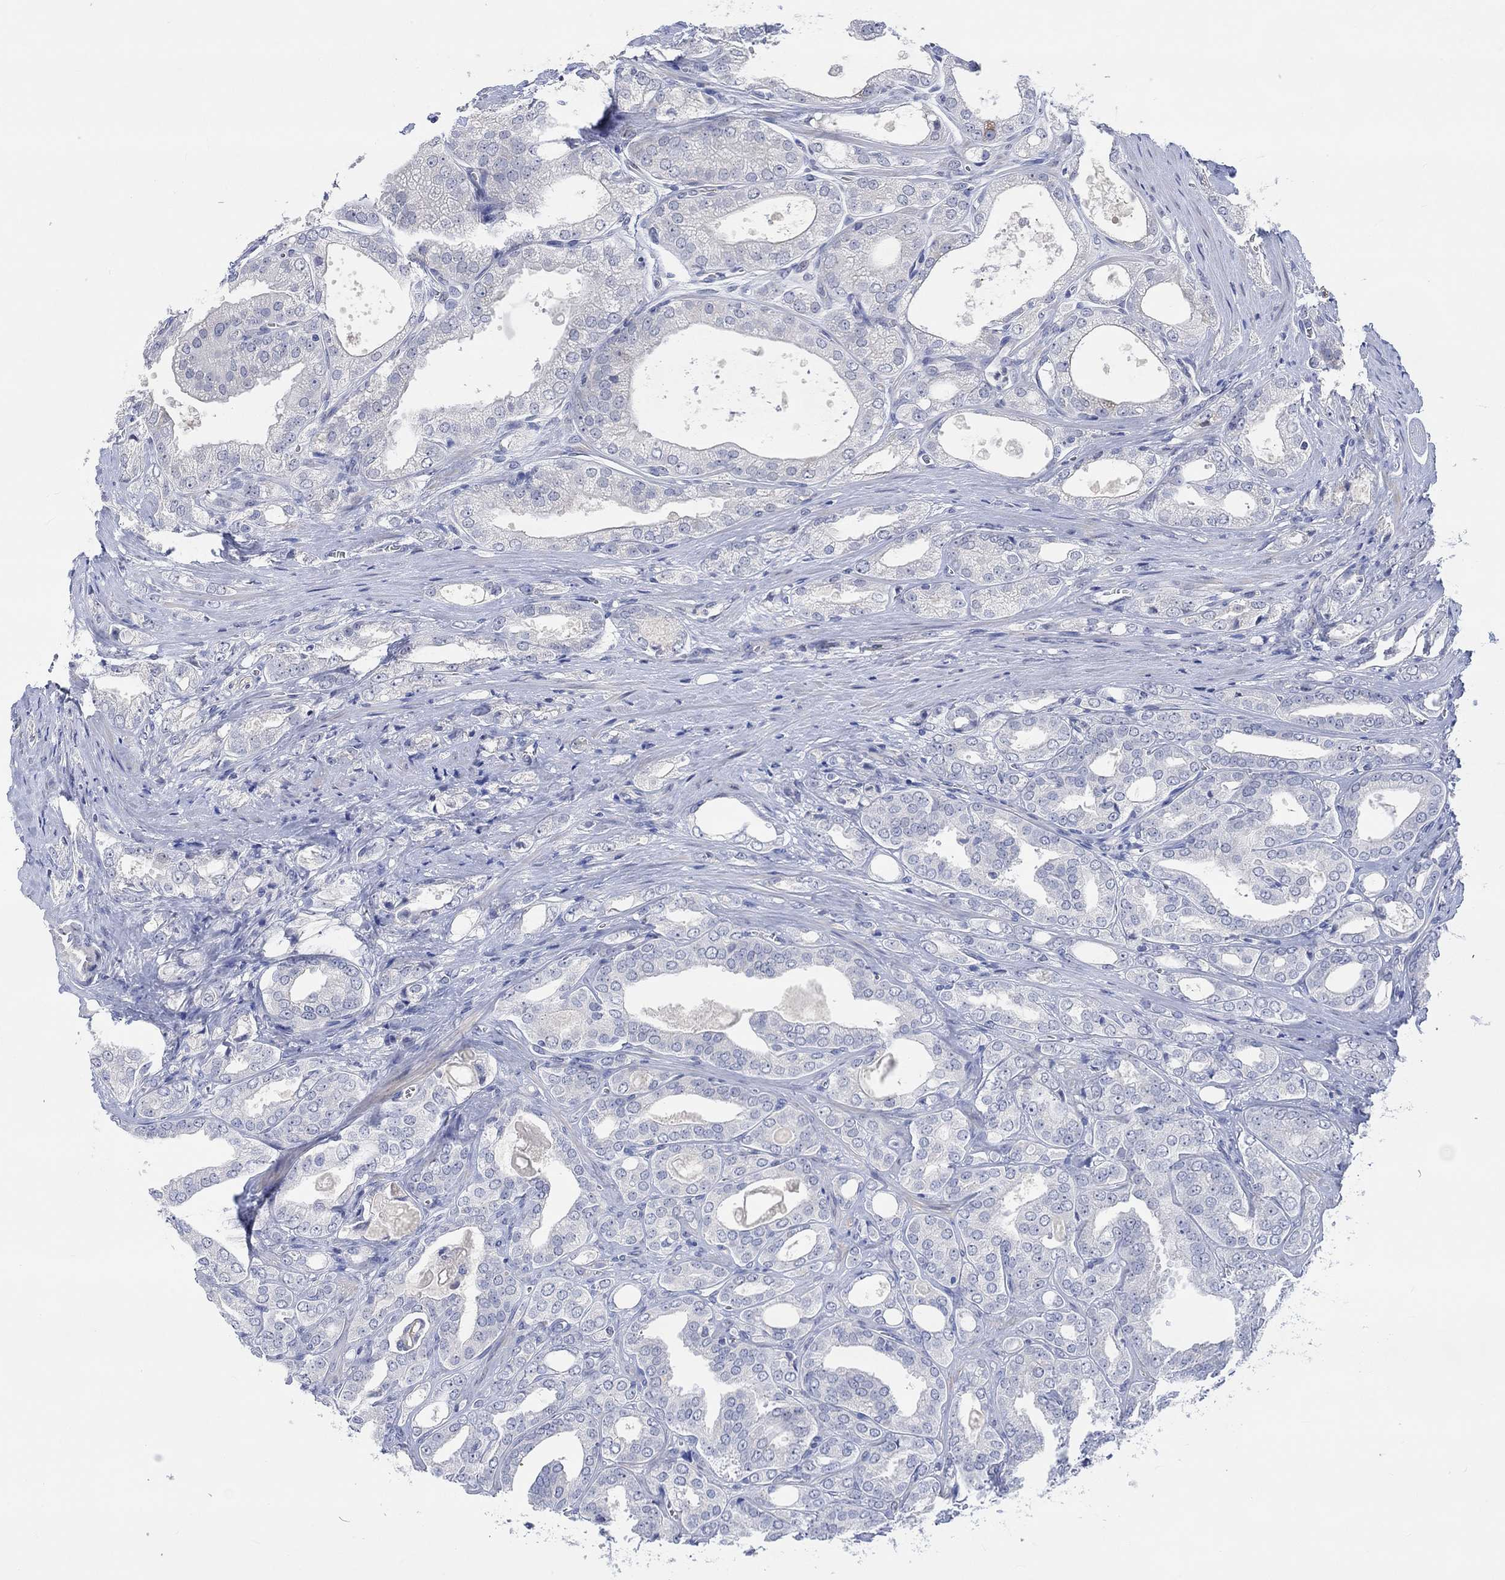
{"staining": {"intensity": "negative", "quantity": "none", "location": "none"}, "tissue": "prostate cancer", "cell_type": "Tumor cells", "image_type": "cancer", "snomed": [{"axis": "morphology", "description": "Adenocarcinoma, NOS"}, {"axis": "morphology", "description": "Adenocarcinoma, High grade"}, {"axis": "topography", "description": "Prostate"}], "caption": "This is an immunohistochemistry (IHC) micrograph of human prostate adenocarcinoma. There is no staining in tumor cells.", "gene": "DLK1", "patient": {"sex": "male", "age": 70}}